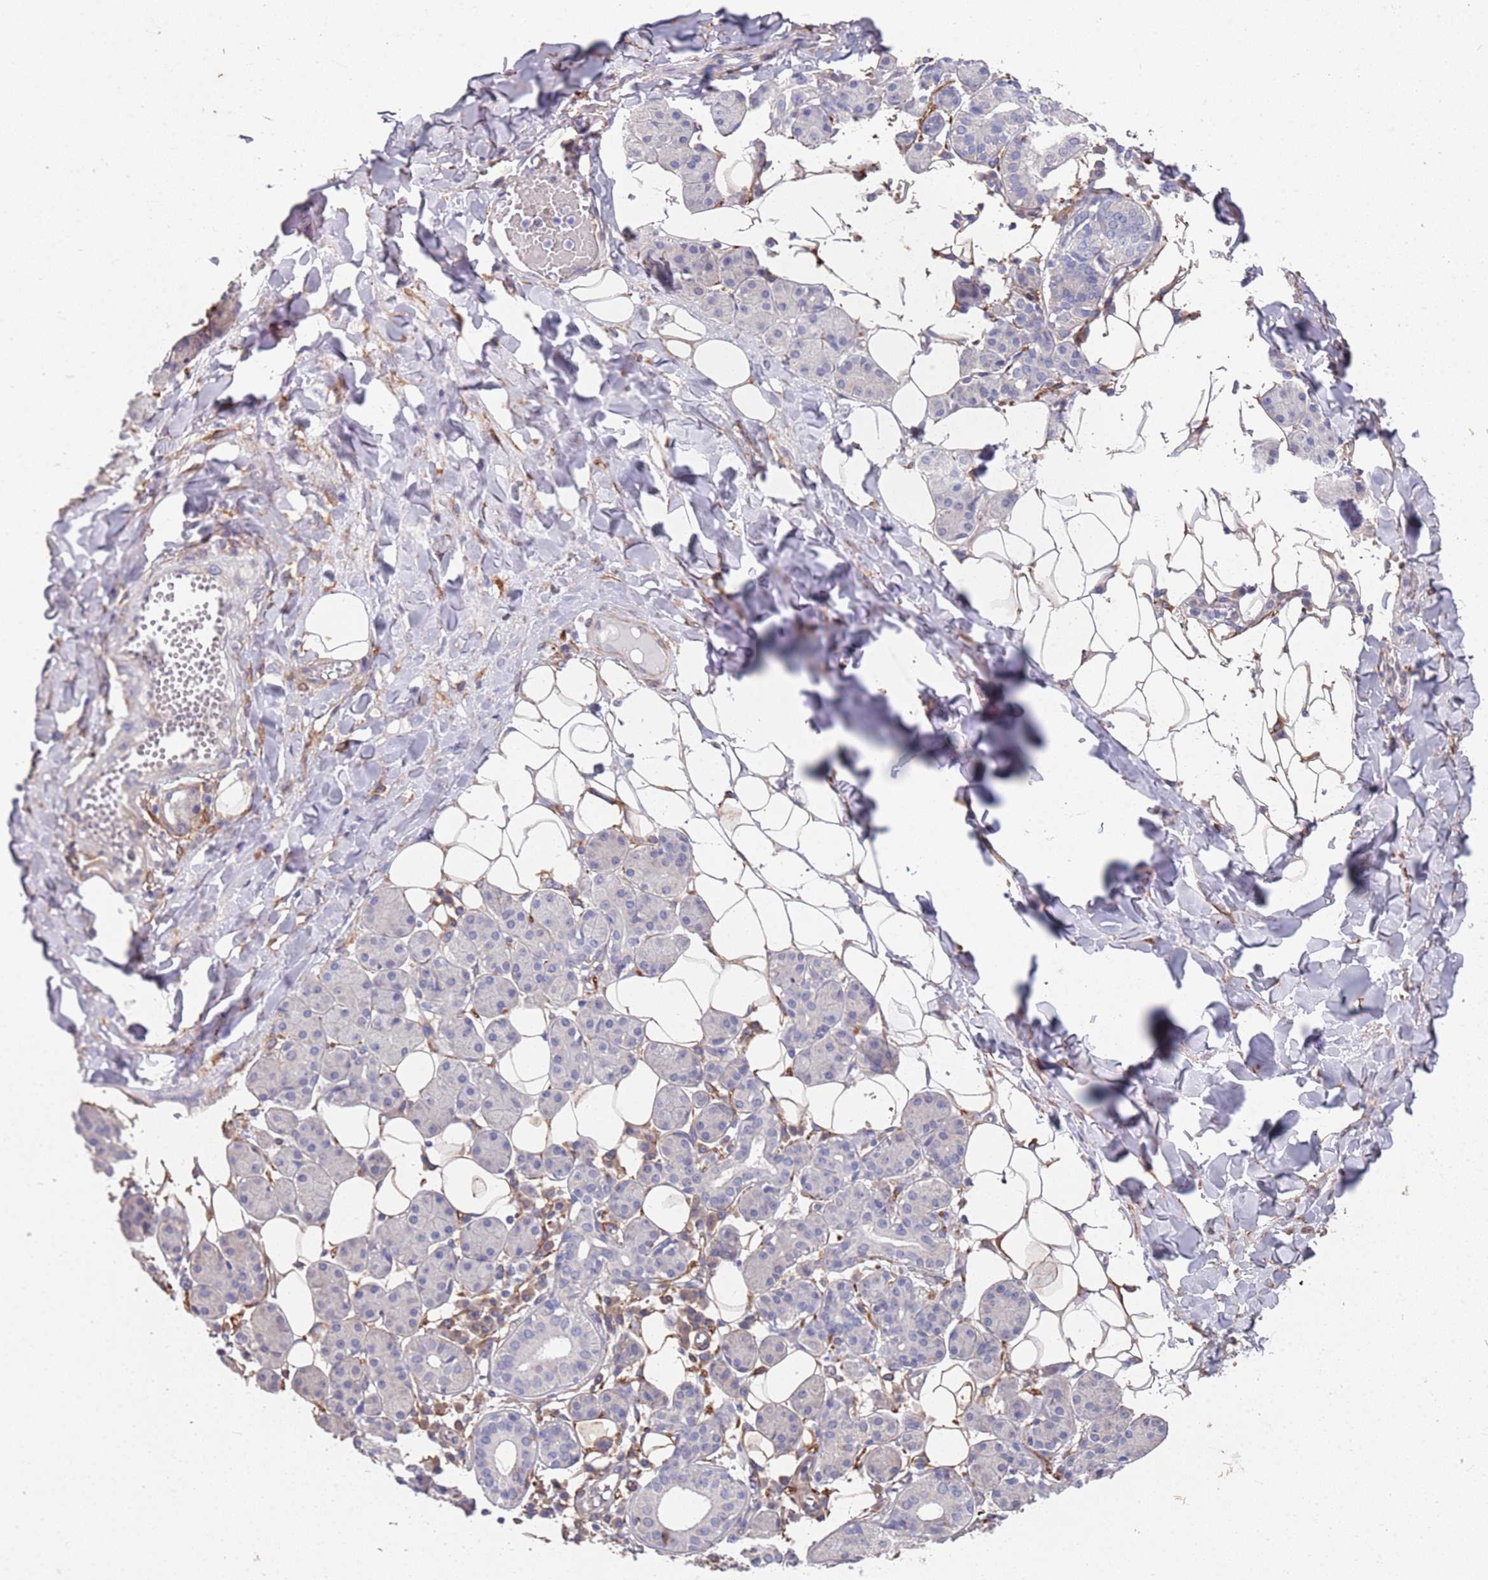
{"staining": {"intensity": "negative", "quantity": "none", "location": "none"}, "tissue": "salivary gland", "cell_type": "Glandular cells", "image_type": "normal", "snomed": [{"axis": "morphology", "description": "Normal tissue, NOS"}, {"axis": "topography", "description": "Salivary gland"}], "caption": "Immunohistochemistry (IHC) image of normal salivary gland: human salivary gland stained with DAB demonstrates no significant protein positivity in glandular cells.", "gene": "ANK2", "patient": {"sex": "female", "age": 33}}